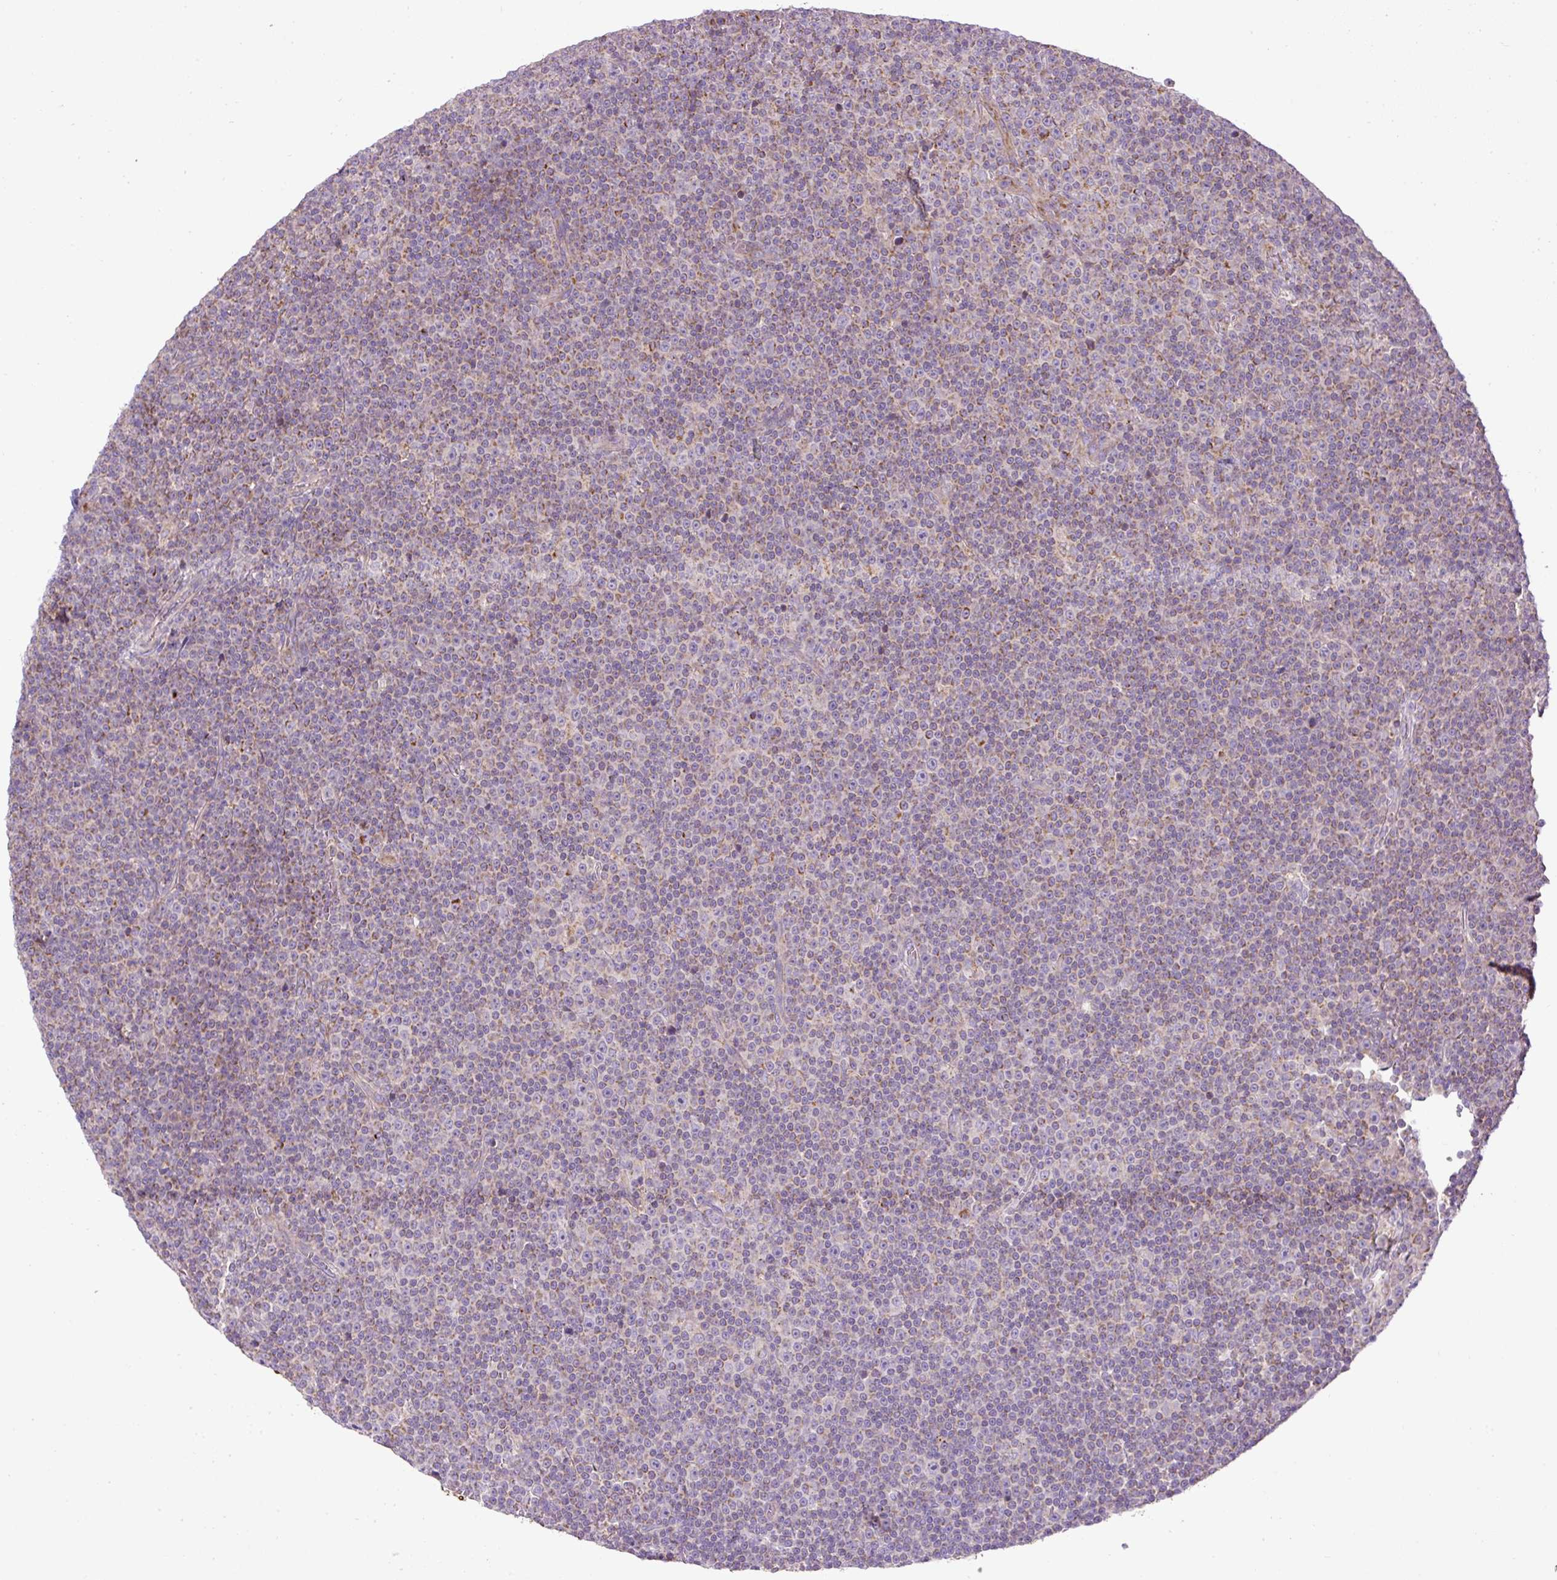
{"staining": {"intensity": "weak", "quantity": "25%-75%", "location": "cytoplasmic/membranous"}, "tissue": "lymphoma", "cell_type": "Tumor cells", "image_type": "cancer", "snomed": [{"axis": "morphology", "description": "Malignant lymphoma, non-Hodgkin's type, Low grade"}, {"axis": "topography", "description": "Lymph node"}], "caption": "Human lymphoma stained with a protein marker displays weak staining in tumor cells.", "gene": "ZNF547", "patient": {"sex": "female", "age": 67}}